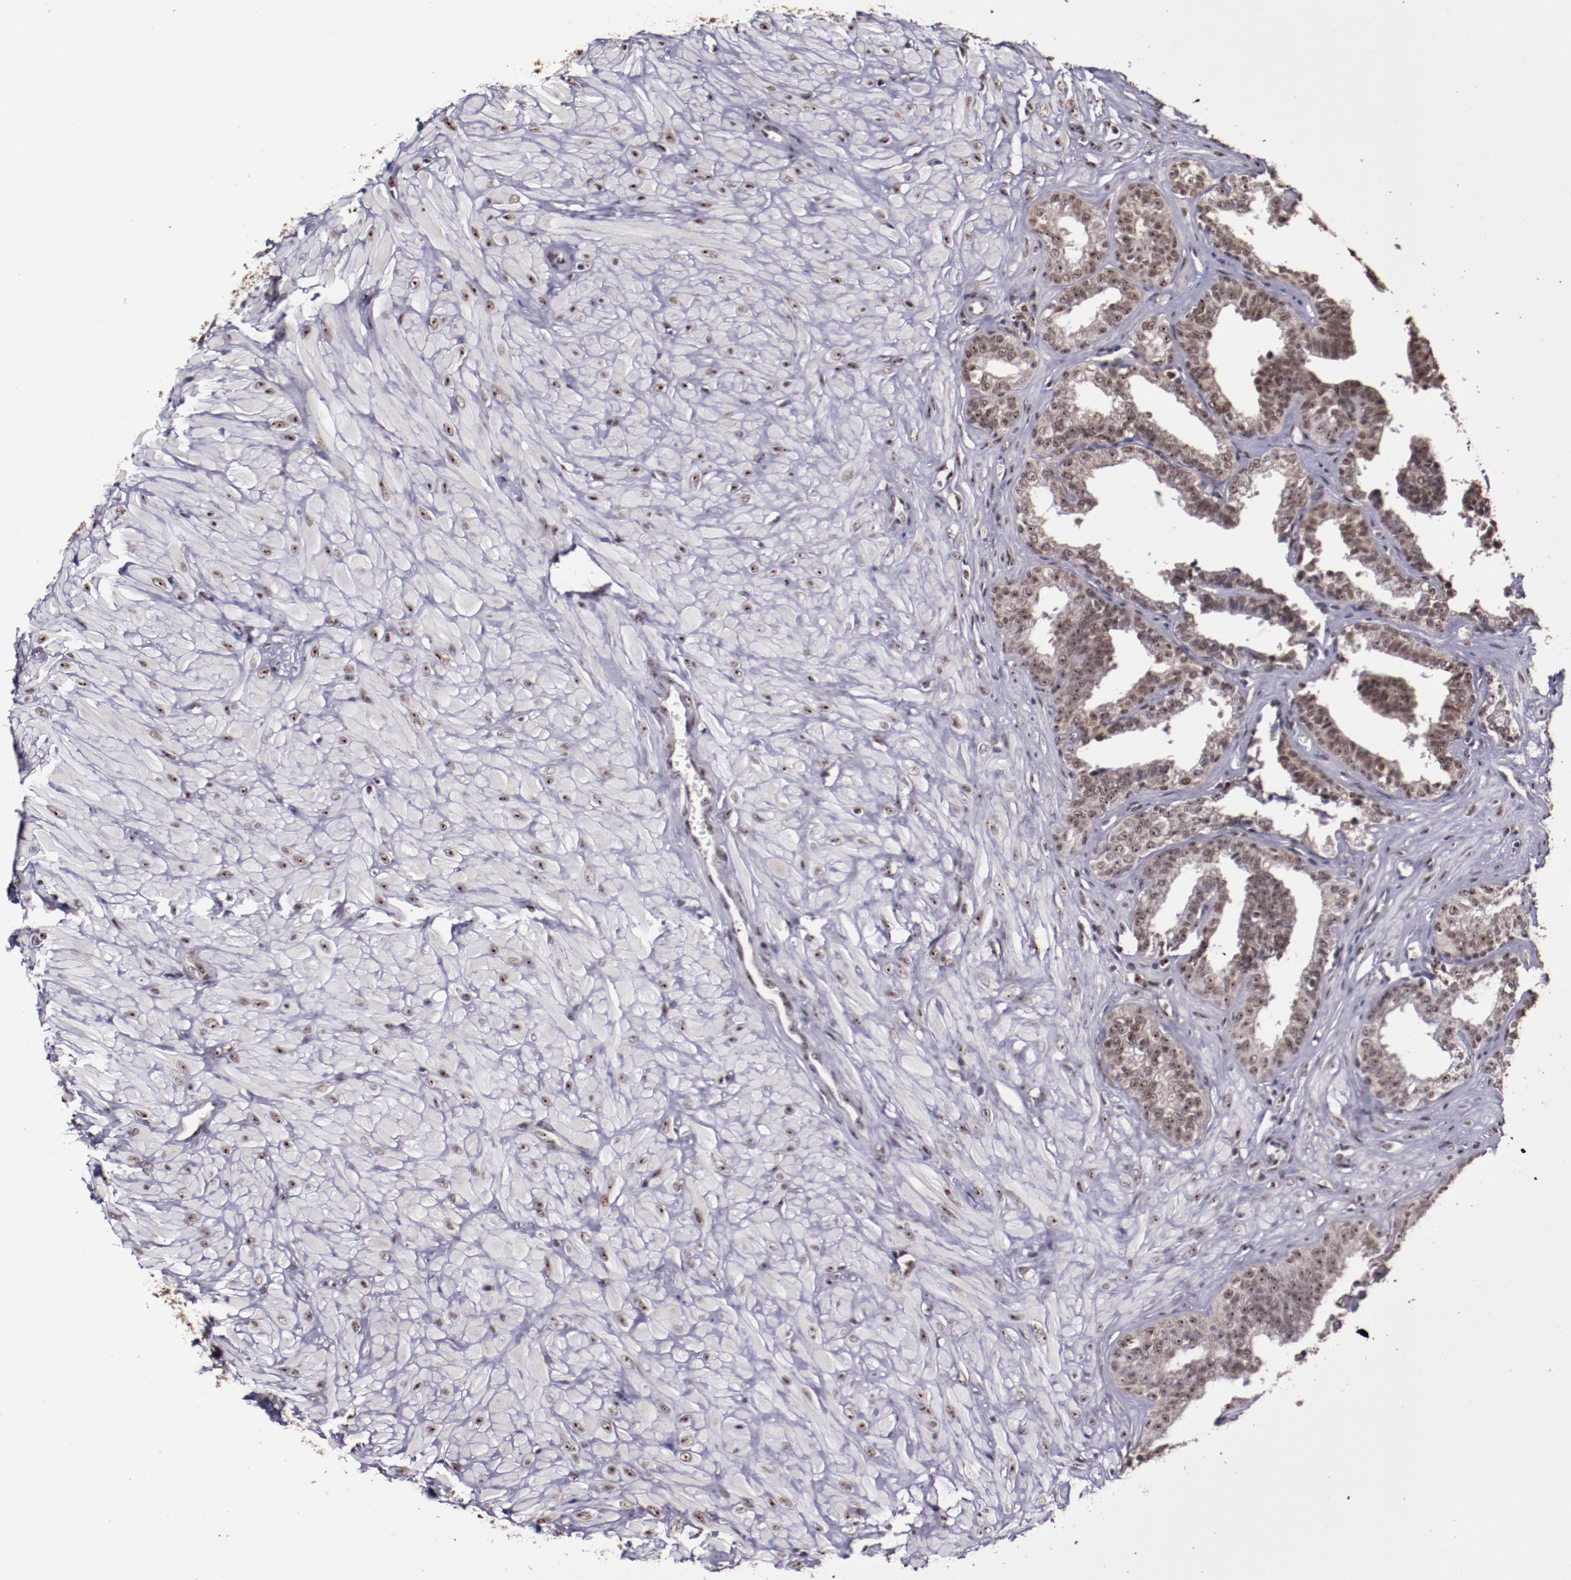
{"staining": {"intensity": "moderate", "quantity": ">75%", "location": "cytoplasmic/membranous,nuclear"}, "tissue": "seminal vesicle", "cell_type": "Glandular cells", "image_type": "normal", "snomed": [{"axis": "morphology", "description": "Normal tissue, NOS"}, {"axis": "topography", "description": "Seminal veicle"}], "caption": "This image exhibits normal seminal vesicle stained with IHC to label a protein in brown. The cytoplasmic/membranous,nuclear of glandular cells show moderate positivity for the protein. Nuclei are counter-stained blue.", "gene": "CECR2", "patient": {"sex": "male", "age": 26}}